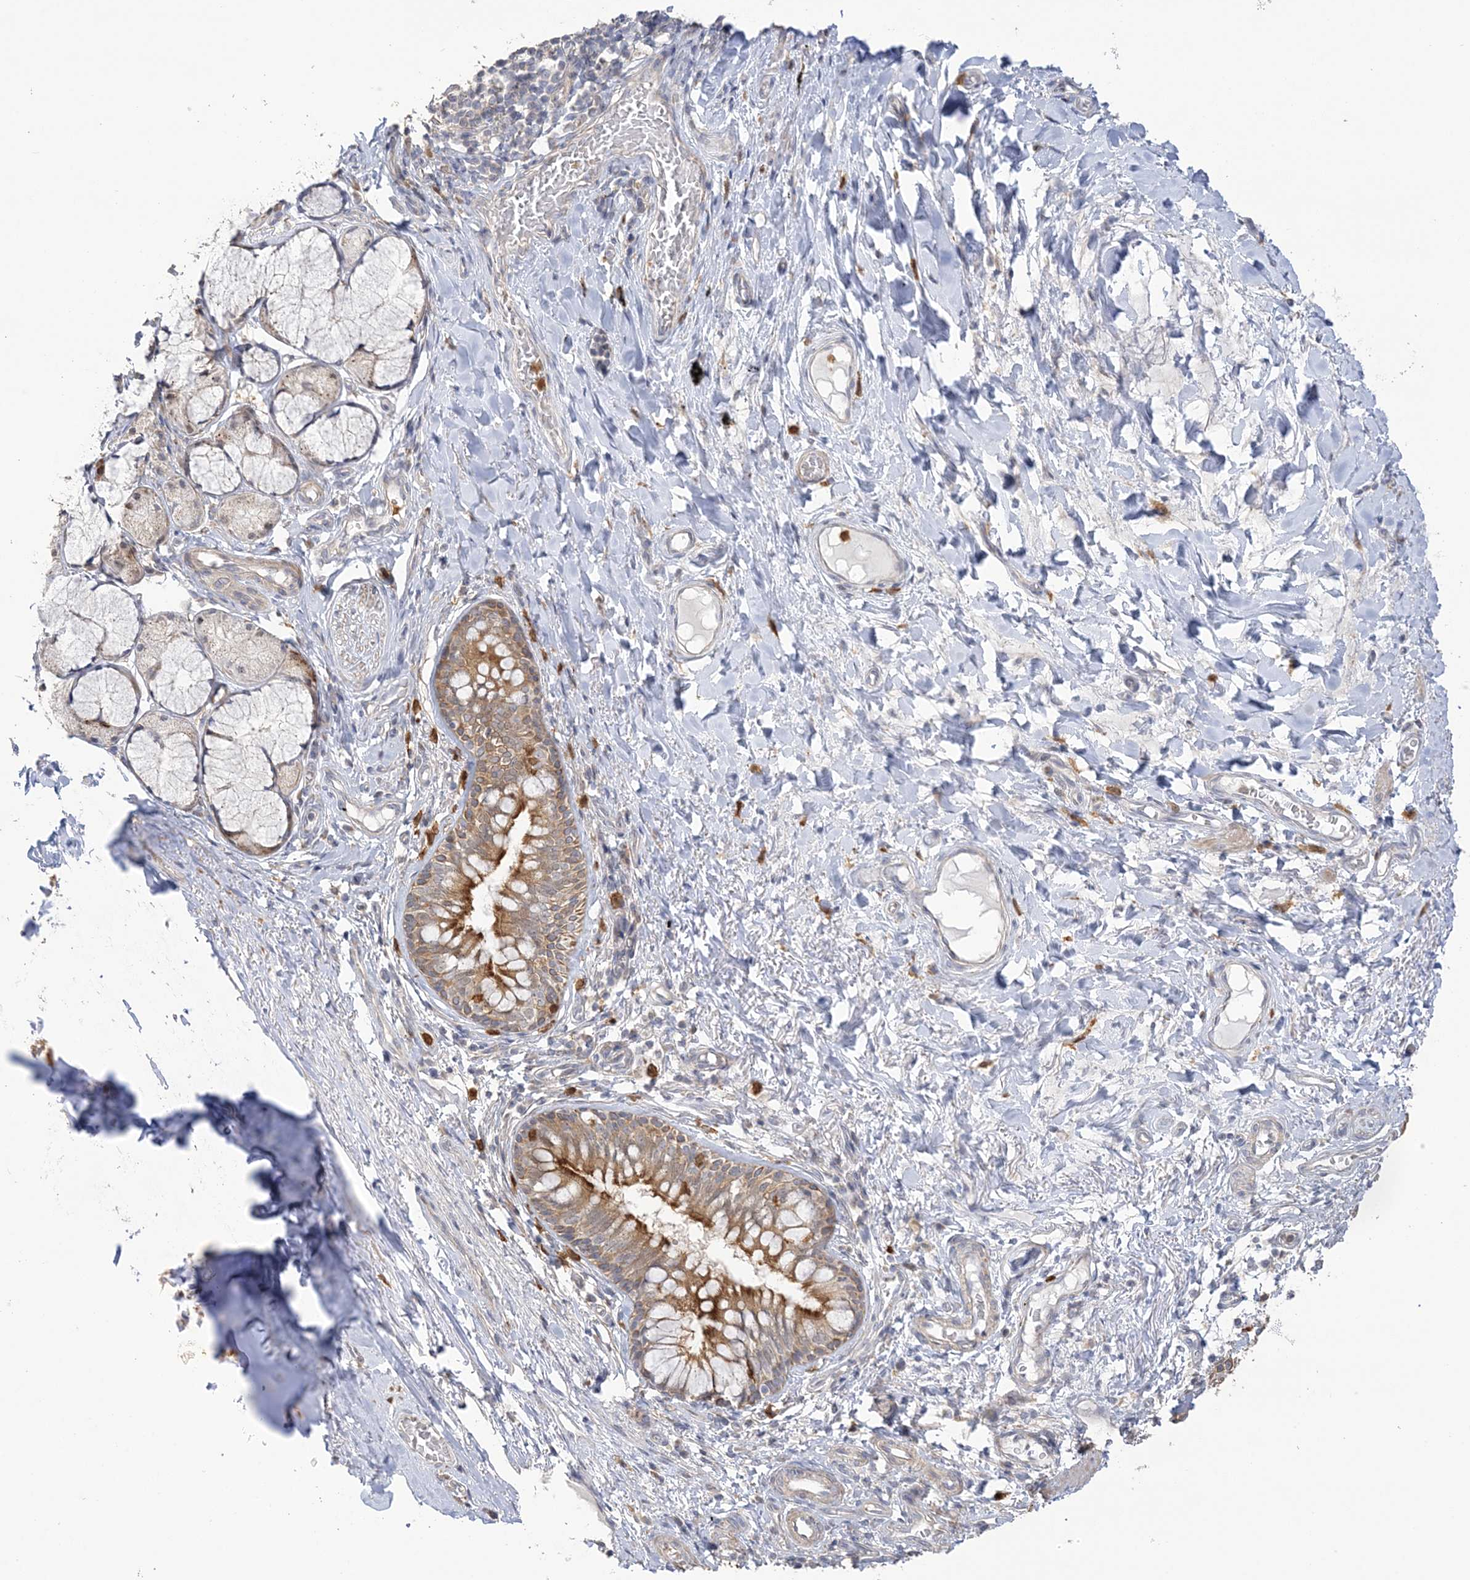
{"staining": {"intensity": "moderate", "quantity": ">75%", "location": "cytoplasmic/membranous"}, "tissue": "bronchus", "cell_type": "Respiratory epithelial cells", "image_type": "normal", "snomed": [{"axis": "morphology", "description": "Normal tissue, NOS"}, {"axis": "topography", "description": "Cartilage tissue"}, {"axis": "topography", "description": "Bronchus"}], "caption": "IHC micrograph of benign bronchus: bronchus stained using IHC exhibits medium levels of moderate protein expression localized specifically in the cytoplasmic/membranous of respiratory epithelial cells, appearing as a cytoplasmic/membranous brown color.", "gene": "NAF1", "patient": {"sex": "female", "age": 36}}